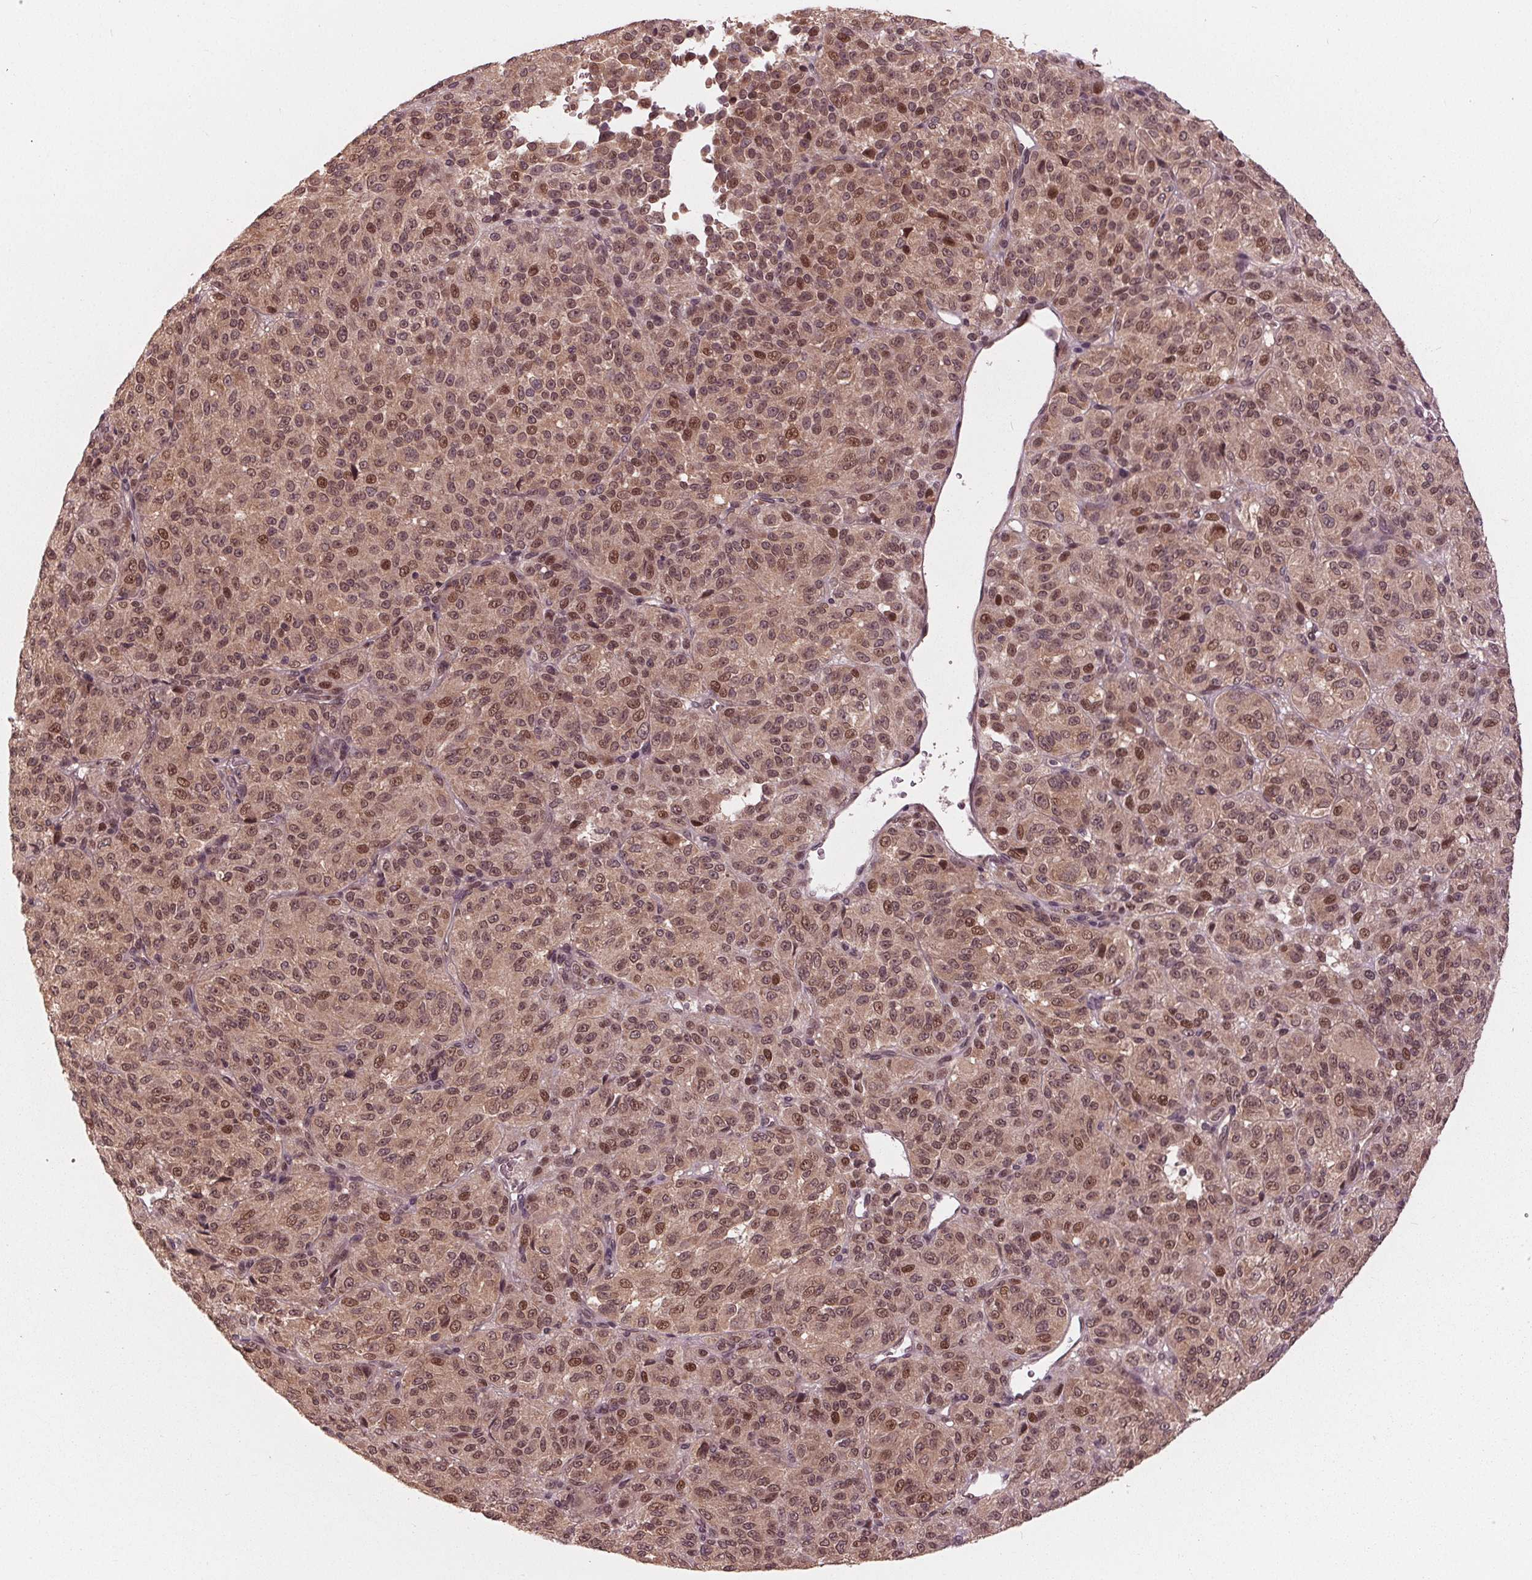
{"staining": {"intensity": "moderate", "quantity": ">75%", "location": "cytoplasmic/membranous,nuclear"}, "tissue": "melanoma", "cell_type": "Tumor cells", "image_type": "cancer", "snomed": [{"axis": "morphology", "description": "Malignant melanoma, Metastatic site"}, {"axis": "topography", "description": "Brain"}], "caption": "Immunohistochemistry of melanoma displays medium levels of moderate cytoplasmic/membranous and nuclear staining in approximately >75% of tumor cells.", "gene": "ZNF471", "patient": {"sex": "female", "age": 56}}